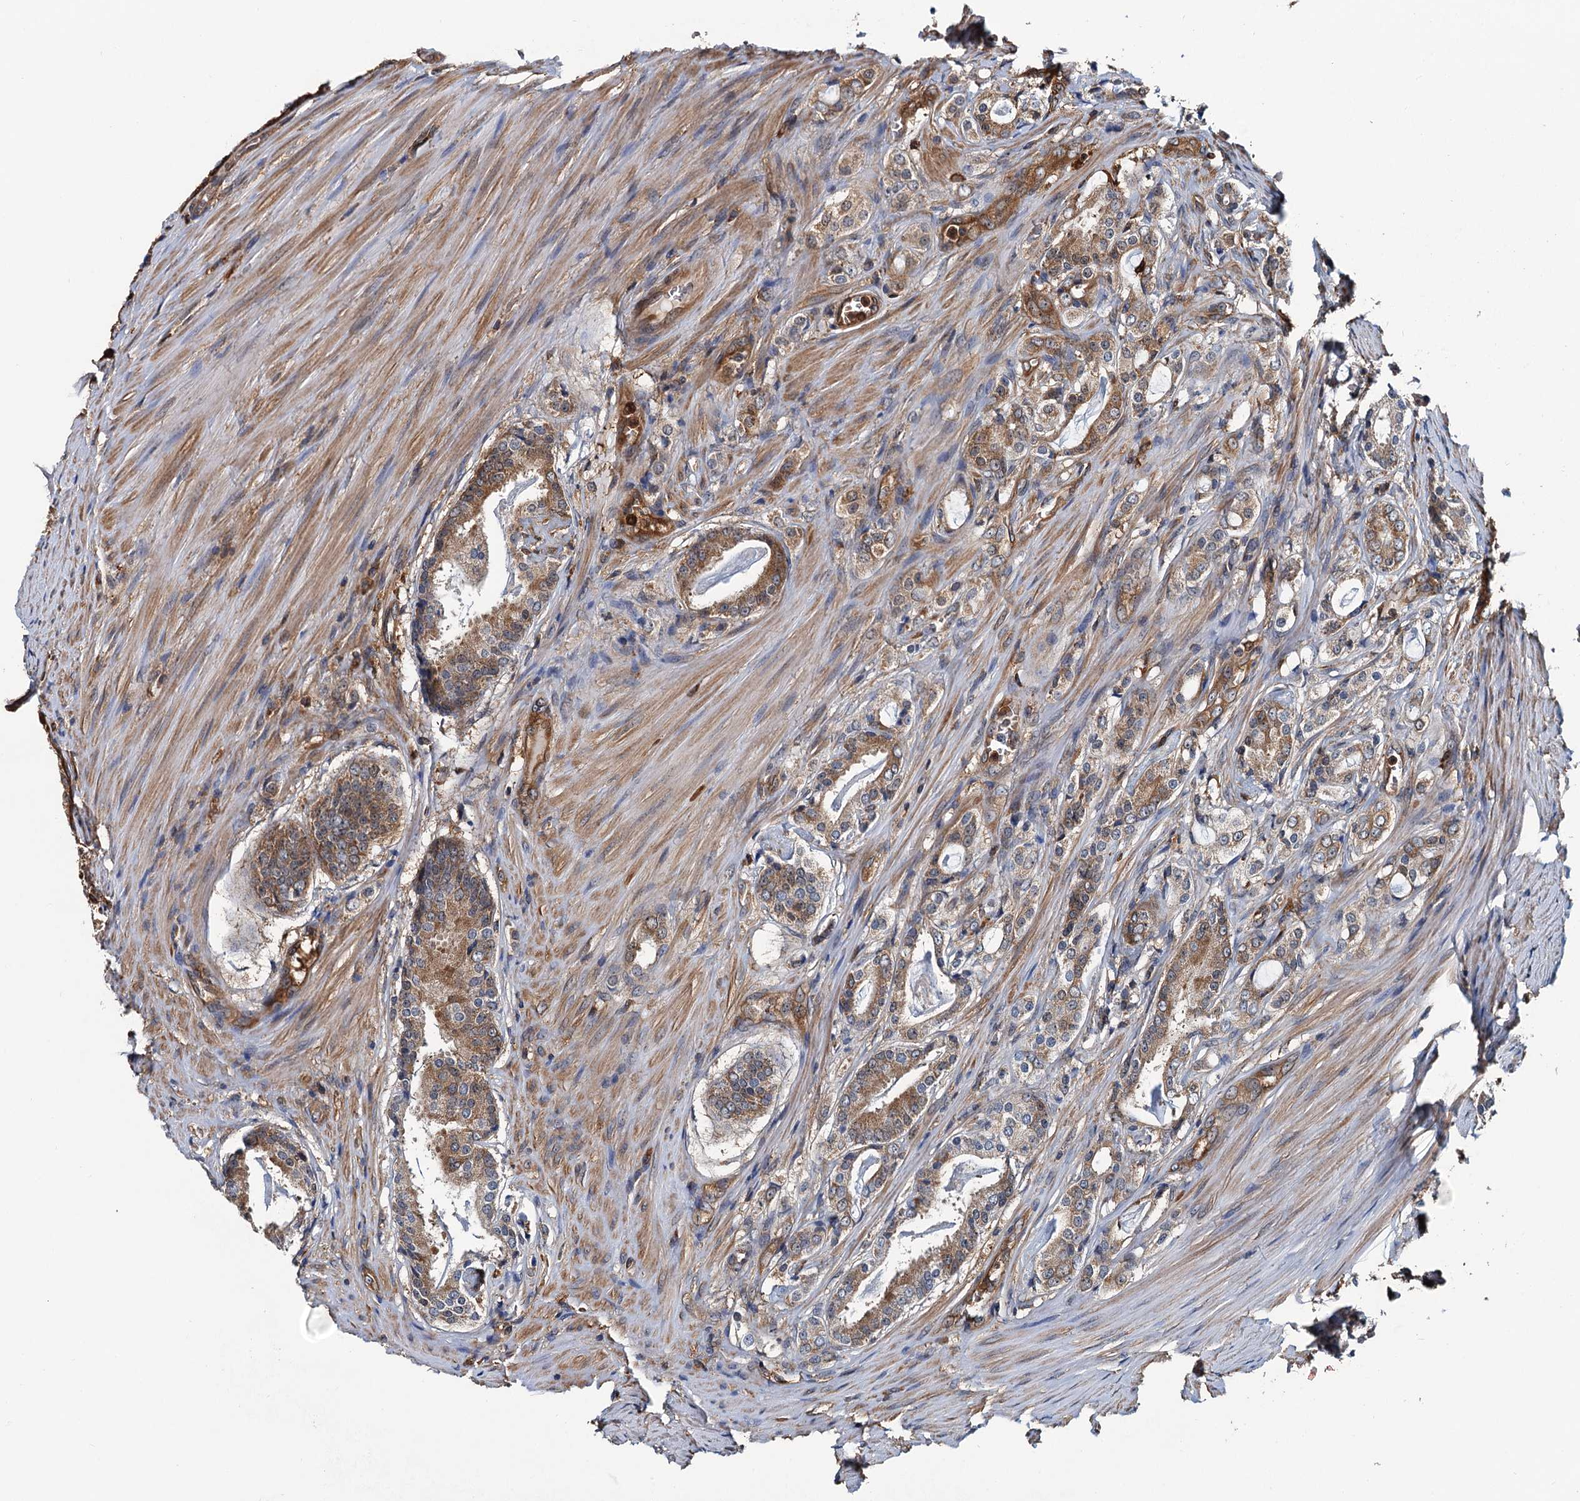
{"staining": {"intensity": "moderate", "quantity": ">75%", "location": "cytoplasmic/membranous"}, "tissue": "prostate cancer", "cell_type": "Tumor cells", "image_type": "cancer", "snomed": [{"axis": "morphology", "description": "Adenocarcinoma, High grade"}, {"axis": "topography", "description": "Prostate"}], "caption": "Immunohistochemistry of prostate cancer (adenocarcinoma (high-grade)) demonstrates medium levels of moderate cytoplasmic/membranous positivity in about >75% of tumor cells. The protein of interest is stained brown, and the nuclei are stained in blue (DAB (3,3'-diaminobenzidine) IHC with brightfield microscopy, high magnification).", "gene": "USP6NL", "patient": {"sex": "male", "age": 63}}